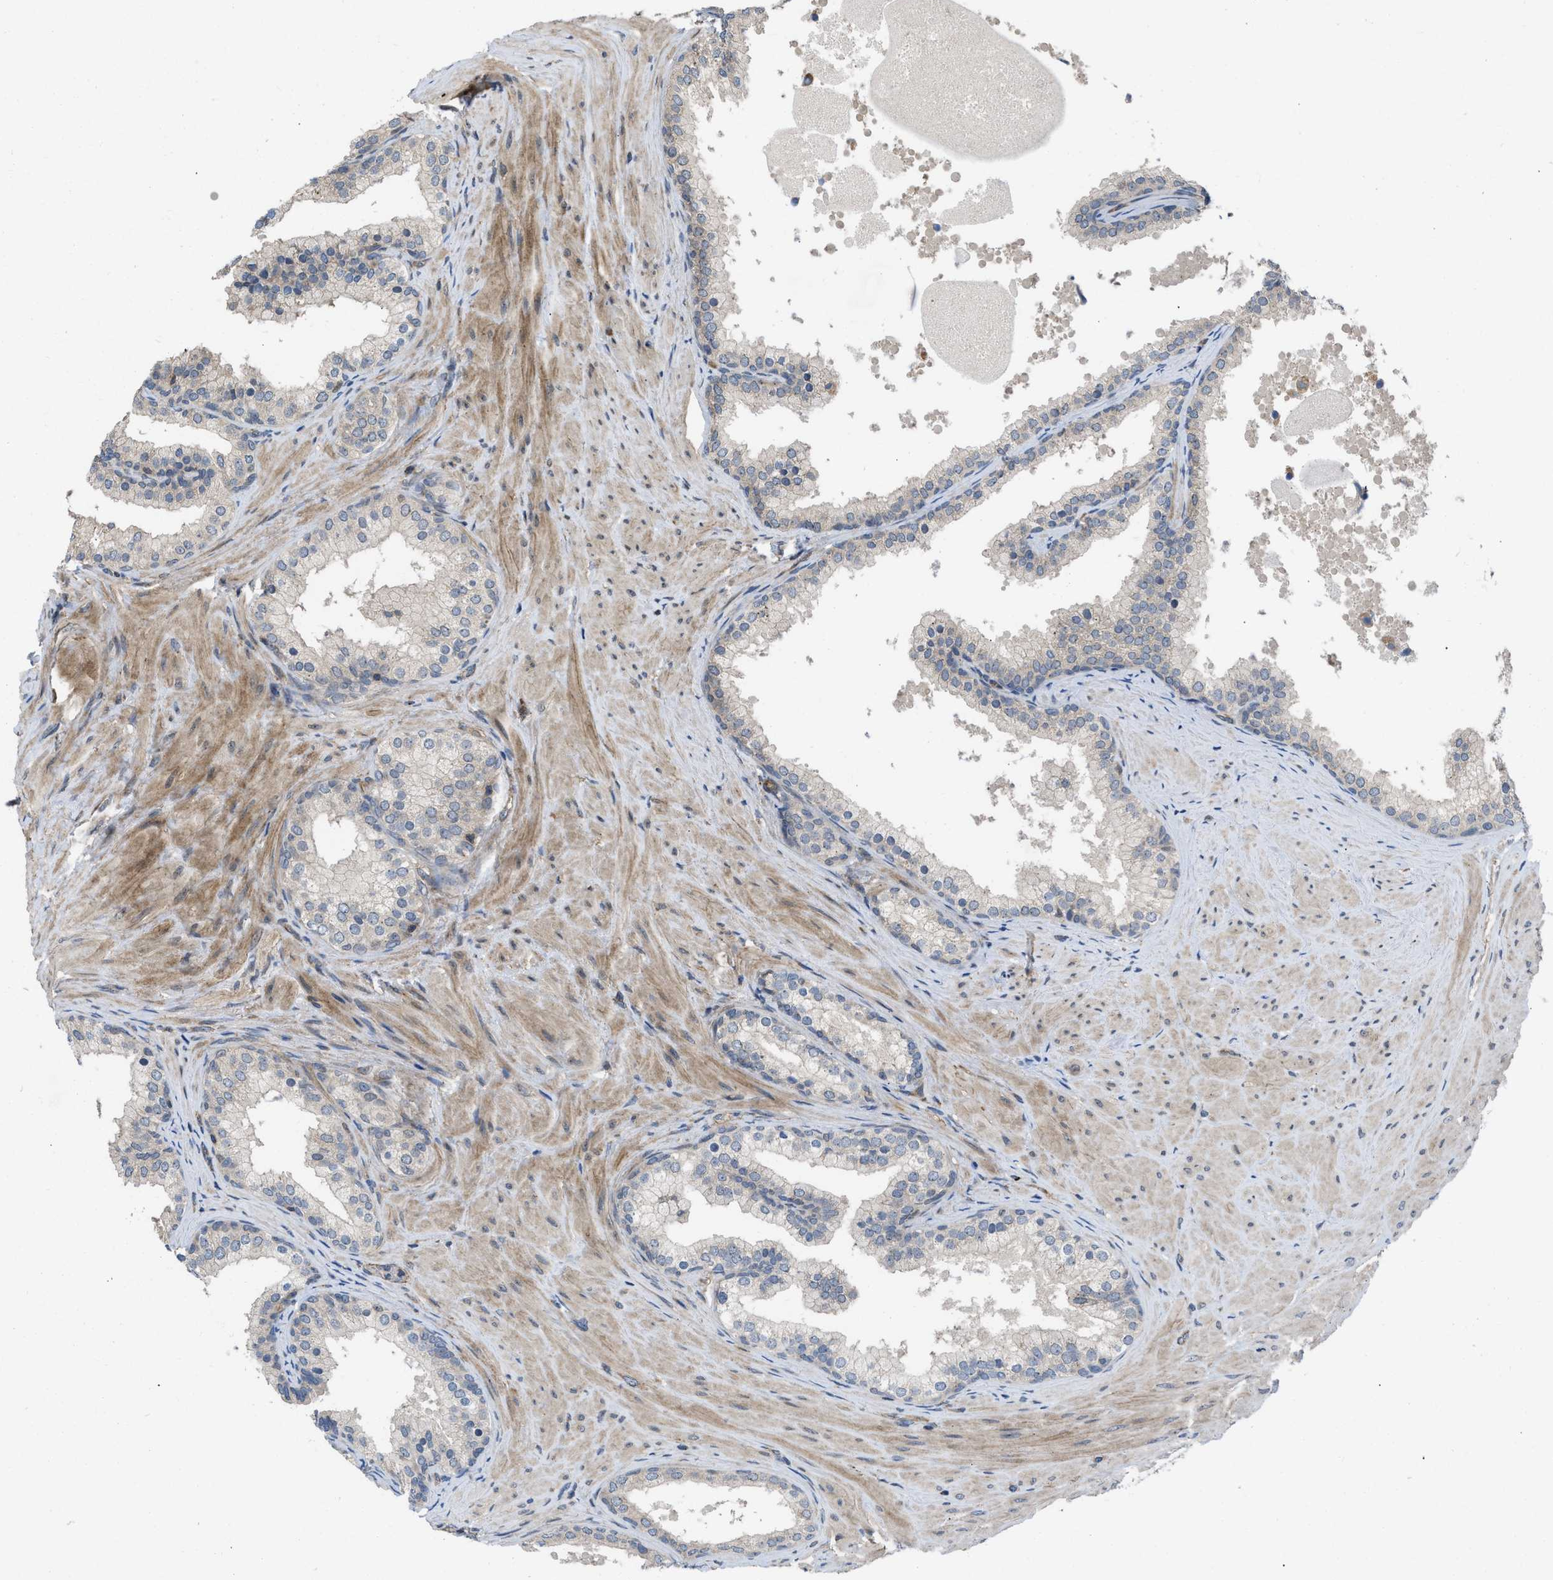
{"staining": {"intensity": "negative", "quantity": "none", "location": "none"}, "tissue": "prostate cancer", "cell_type": "Tumor cells", "image_type": "cancer", "snomed": [{"axis": "morphology", "description": "Adenocarcinoma, Low grade"}, {"axis": "topography", "description": "Prostate"}], "caption": "This image is of prostate cancer (adenocarcinoma (low-grade)) stained with immunohistochemistry to label a protein in brown with the nuclei are counter-stained blue. There is no positivity in tumor cells.", "gene": "GPATCH2L", "patient": {"sex": "male", "age": 69}}